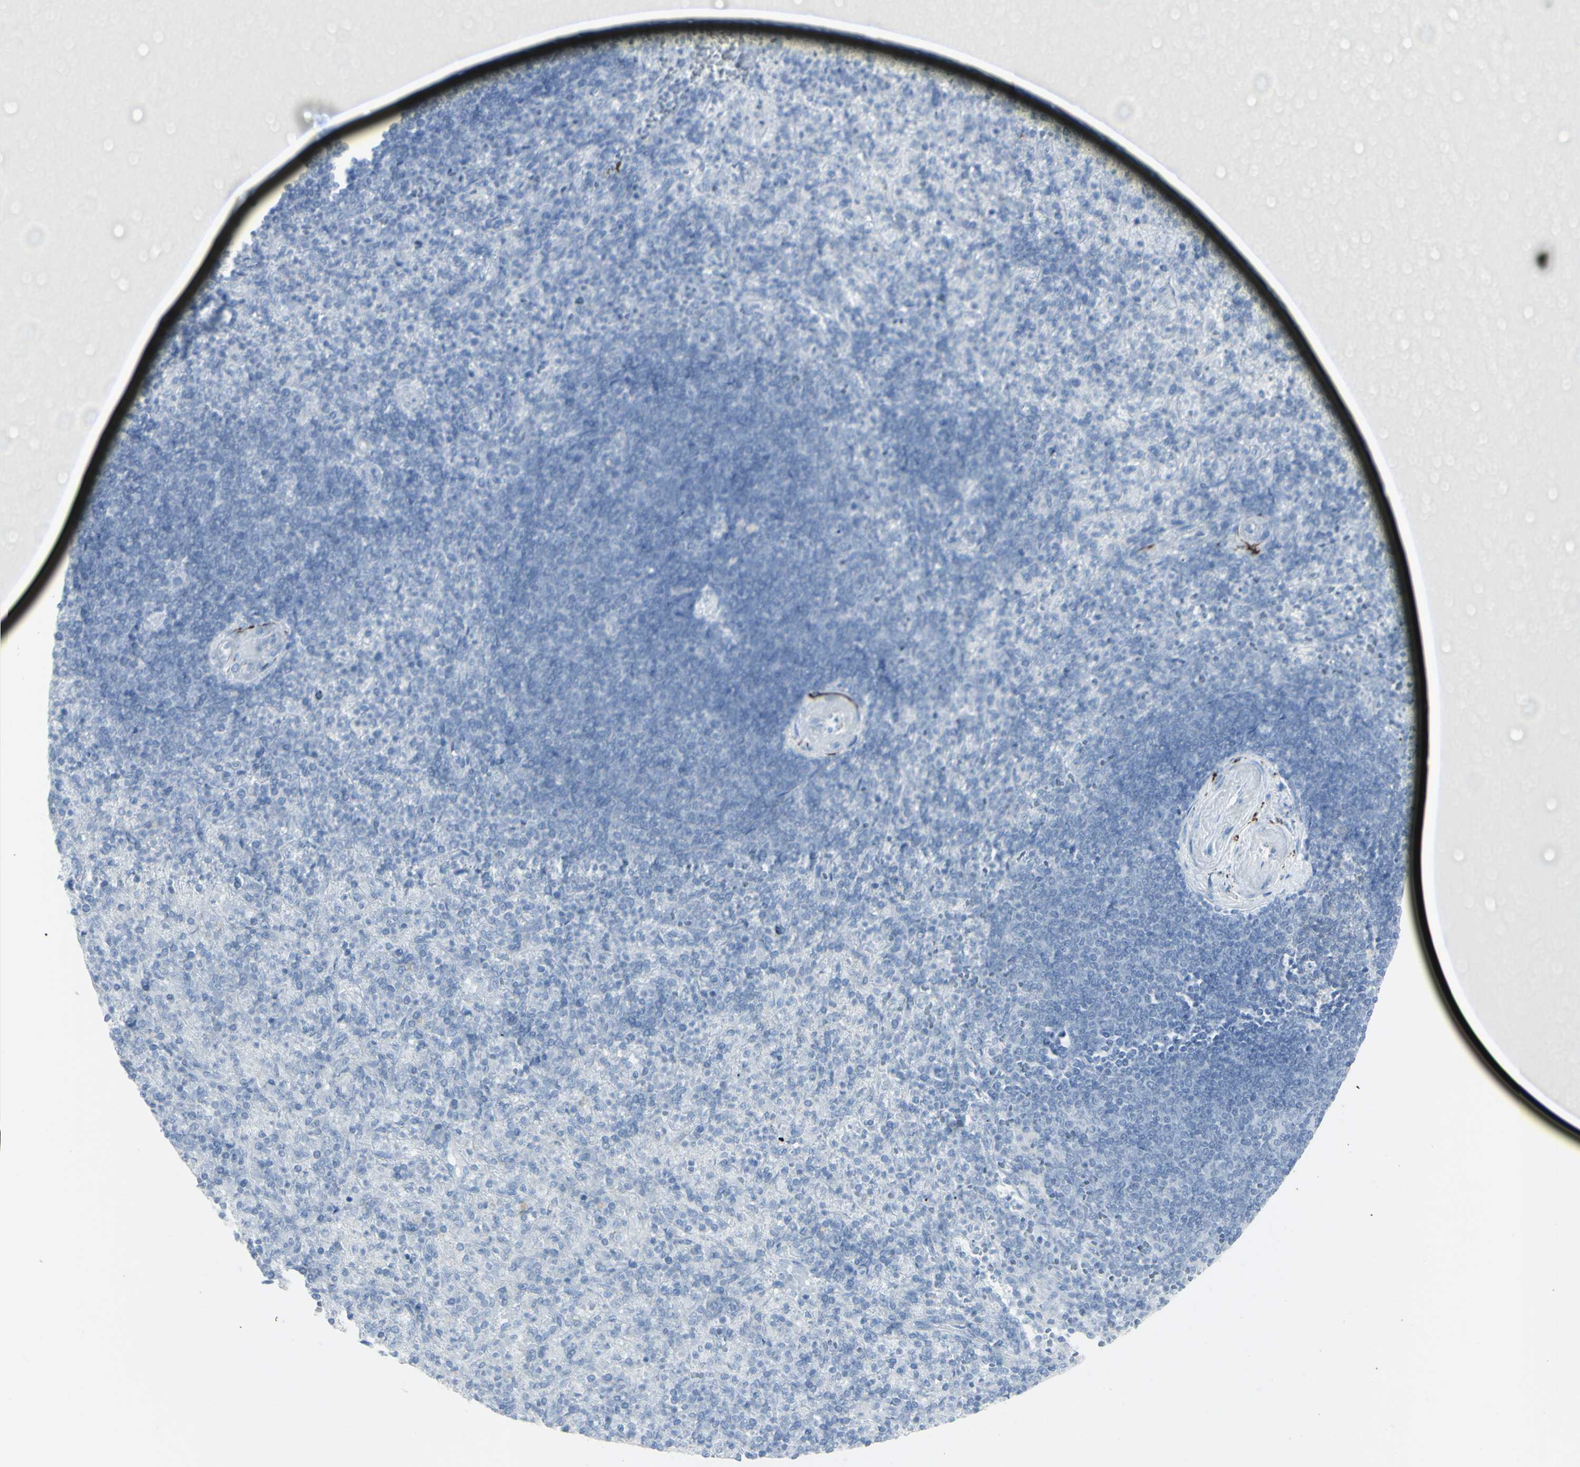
{"staining": {"intensity": "negative", "quantity": "none", "location": "none"}, "tissue": "spleen", "cell_type": "Cells in red pulp", "image_type": "normal", "snomed": [{"axis": "morphology", "description": "Normal tissue, NOS"}, {"axis": "topography", "description": "Spleen"}], "caption": "High power microscopy photomicrograph of an IHC photomicrograph of normal spleen, revealing no significant expression in cells in red pulp.", "gene": "ENSG00000198211", "patient": {"sex": "female", "age": 74}}